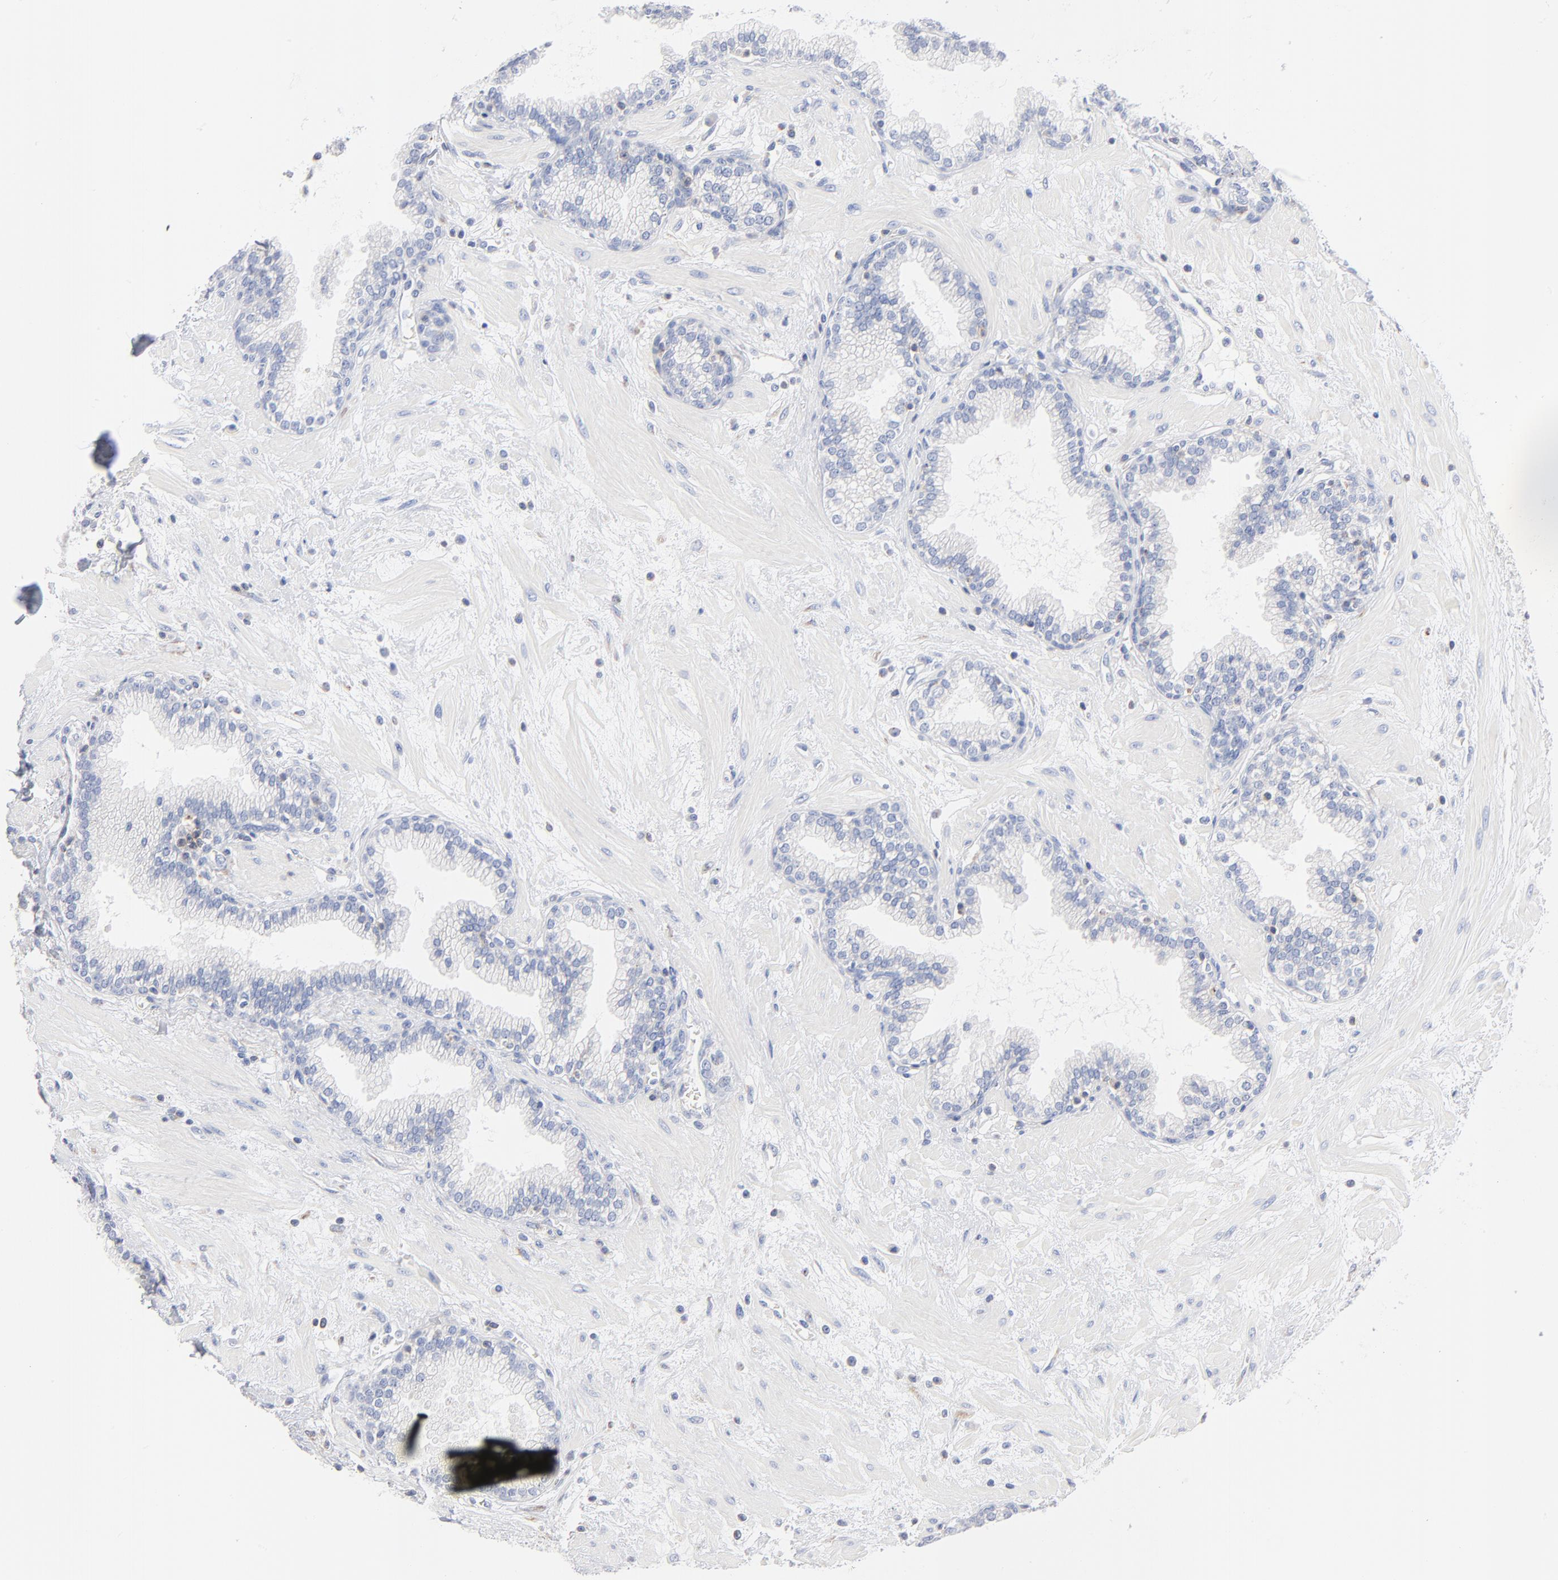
{"staining": {"intensity": "negative", "quantity": "none", "location": "none"}, "tissue": "prostate", "cell_type": "Glandular cells", "image_type": "normal", "snomed": [{"axis": "morphology", "description": "Normal tissue, NOS"}, {"axis": "topography", "description": "Prostate"}], "caption": "IHC micrograph of benign prostate stained for a protein (brown), which displays no staining in glandular cells.", "gene": "SEPTIN11", "patient": {"sex": "male", "age": 64}}